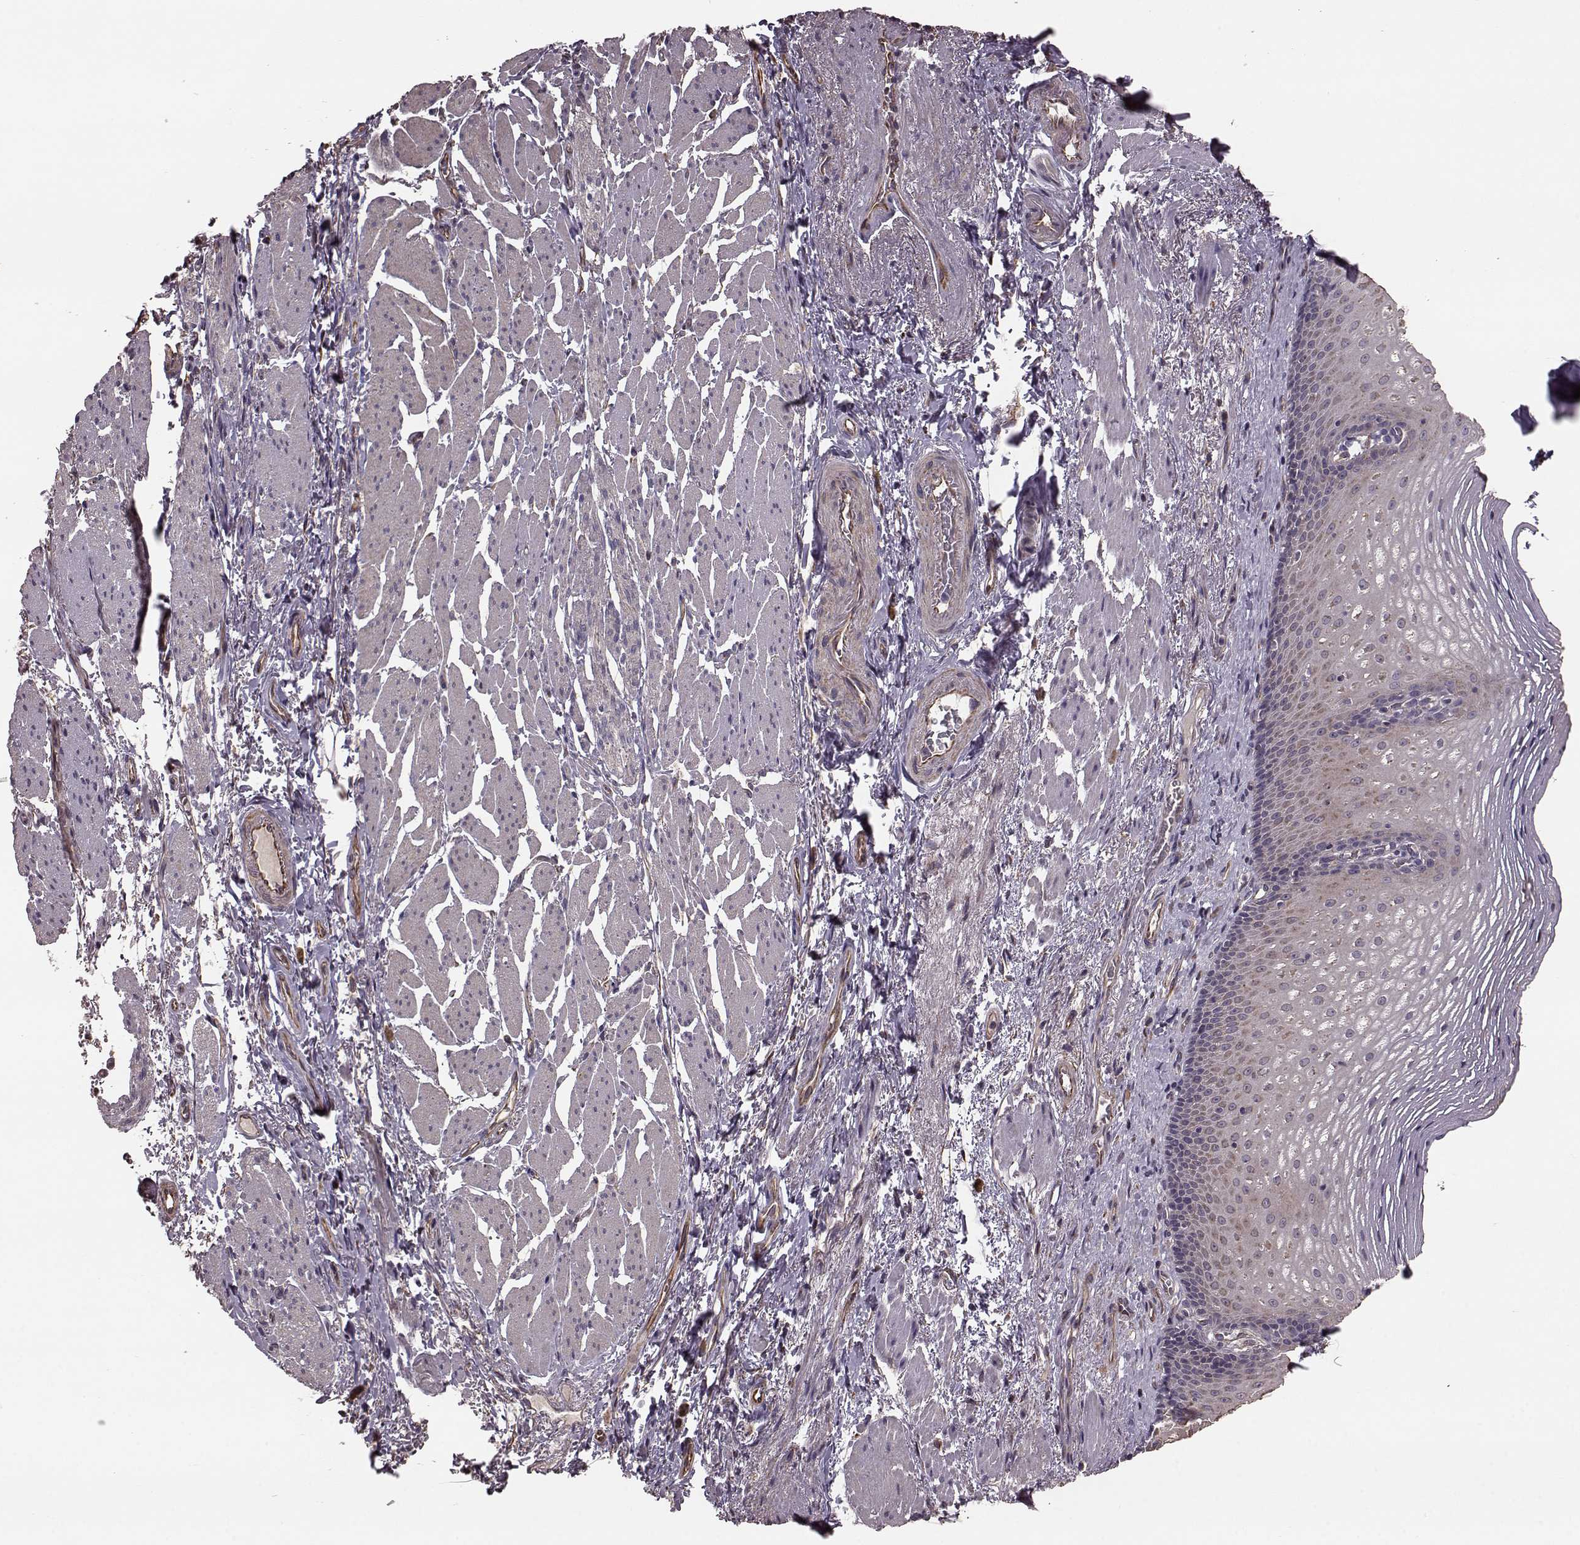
{"staining": {"intensity": "weak", "quantity": "25%-75%", "location": "cytoplasmic/membranous"}, "tissue": "esophagus", "cell_type": "Squamous epithelial cells", "image_type": "normal", "snomed": [{"axis": "morphology", "description": "Normal tissue, NOS"}, {"axis": "topography", "description": "Esophagus"}], "caption": "About 25%-75% of squamous epithelial cells in benign human esophagus exhibit weak cytoplasmic/membranous protein expression as visualized by brown immunohistochemical staining.", "gene": "NTF3", "patient": {"sex": "male", "age": 76}}